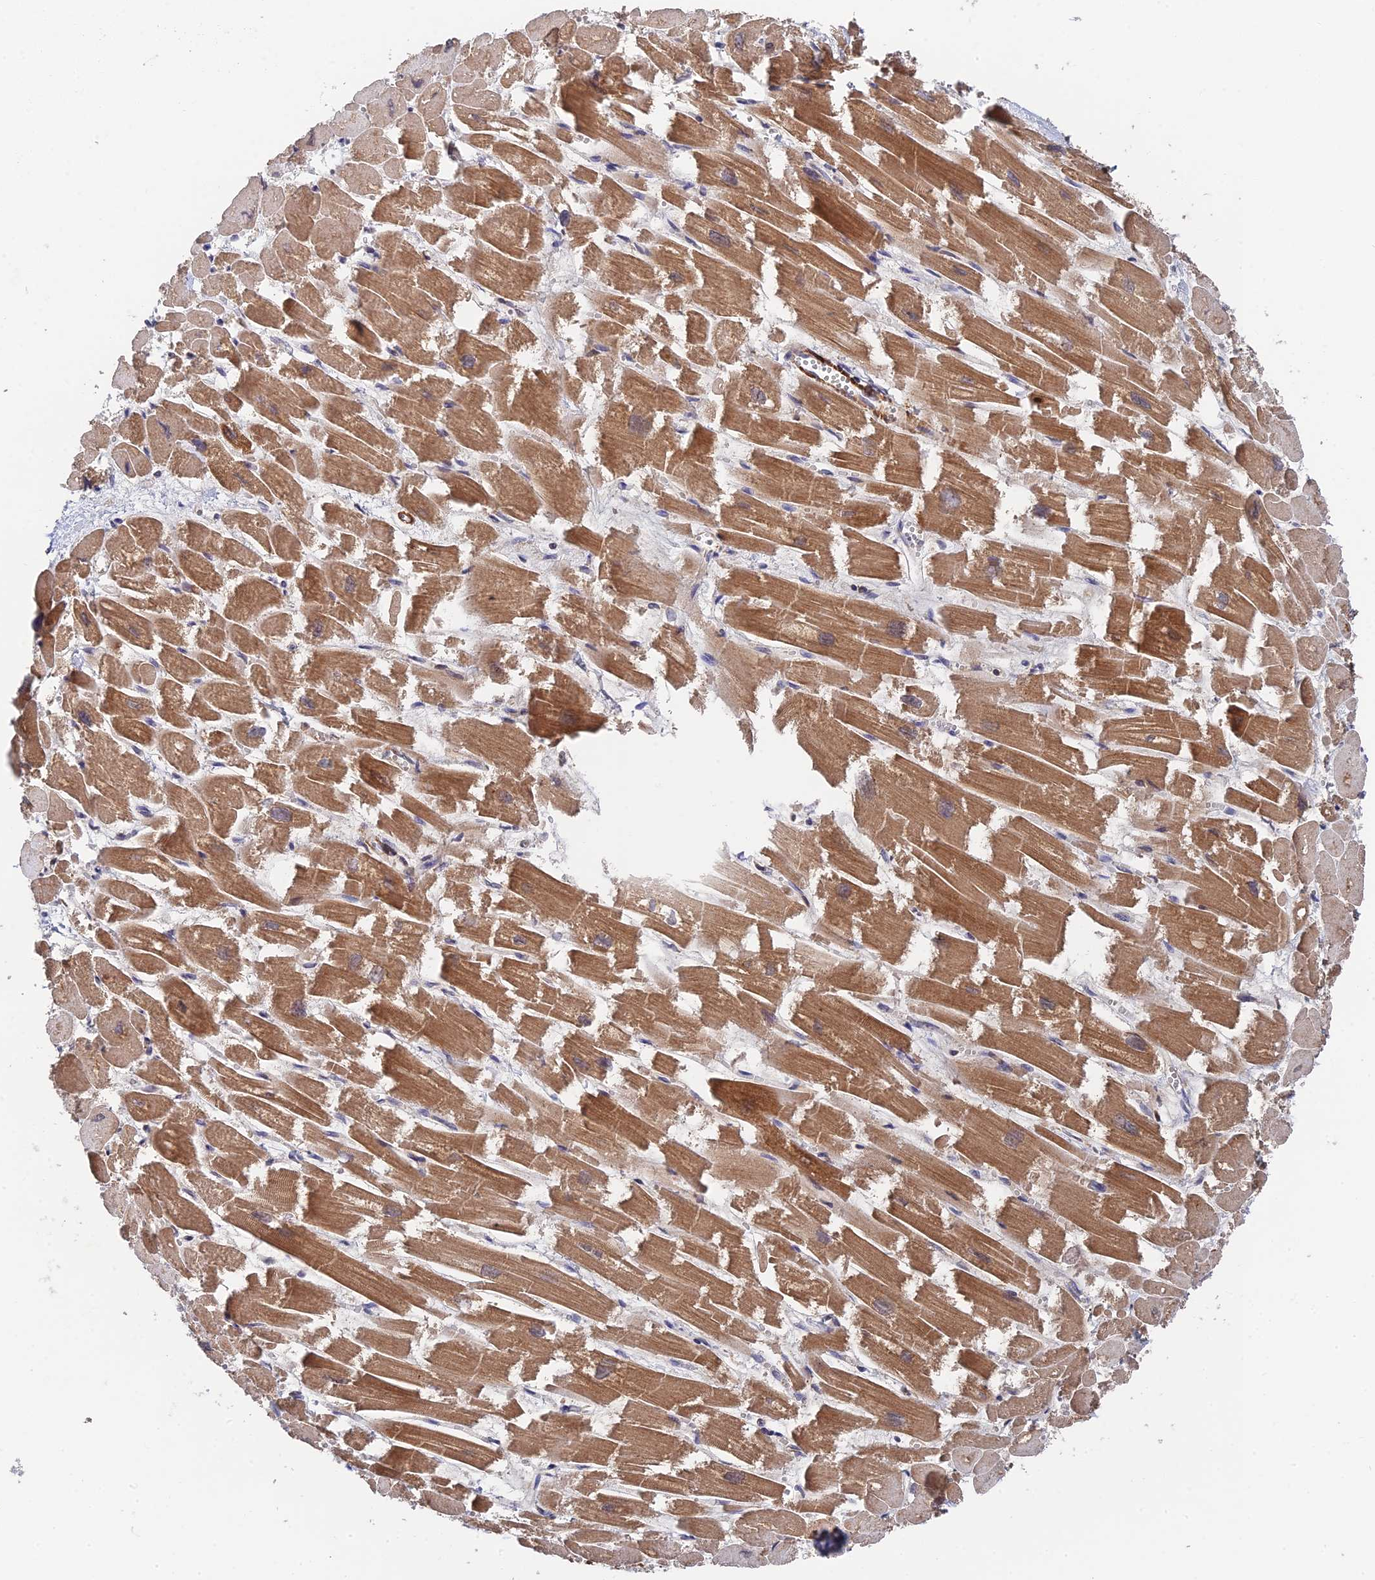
{"staining": {"intensity": "strong", "quantity": ">75%", "location": "cytoplasmic/membranous"}, "tissue": "heart muscle", "cell_type": "Cardiomyocytes", "image_type": "normal", "snomed": [{"axis": "morphology", "description": "Normal tissue, NOS"}, {"axis": "topography", "description": "Heart"}], "caption": "About >75% of cardiomyocytes in unremarkable human heart muscle display strong cytoplasmic/membranous protein positivity as visualized by brown immunohistochemical staining.", "gene": "ZNF320", "patient": {"sex": "male", "age": 54}}